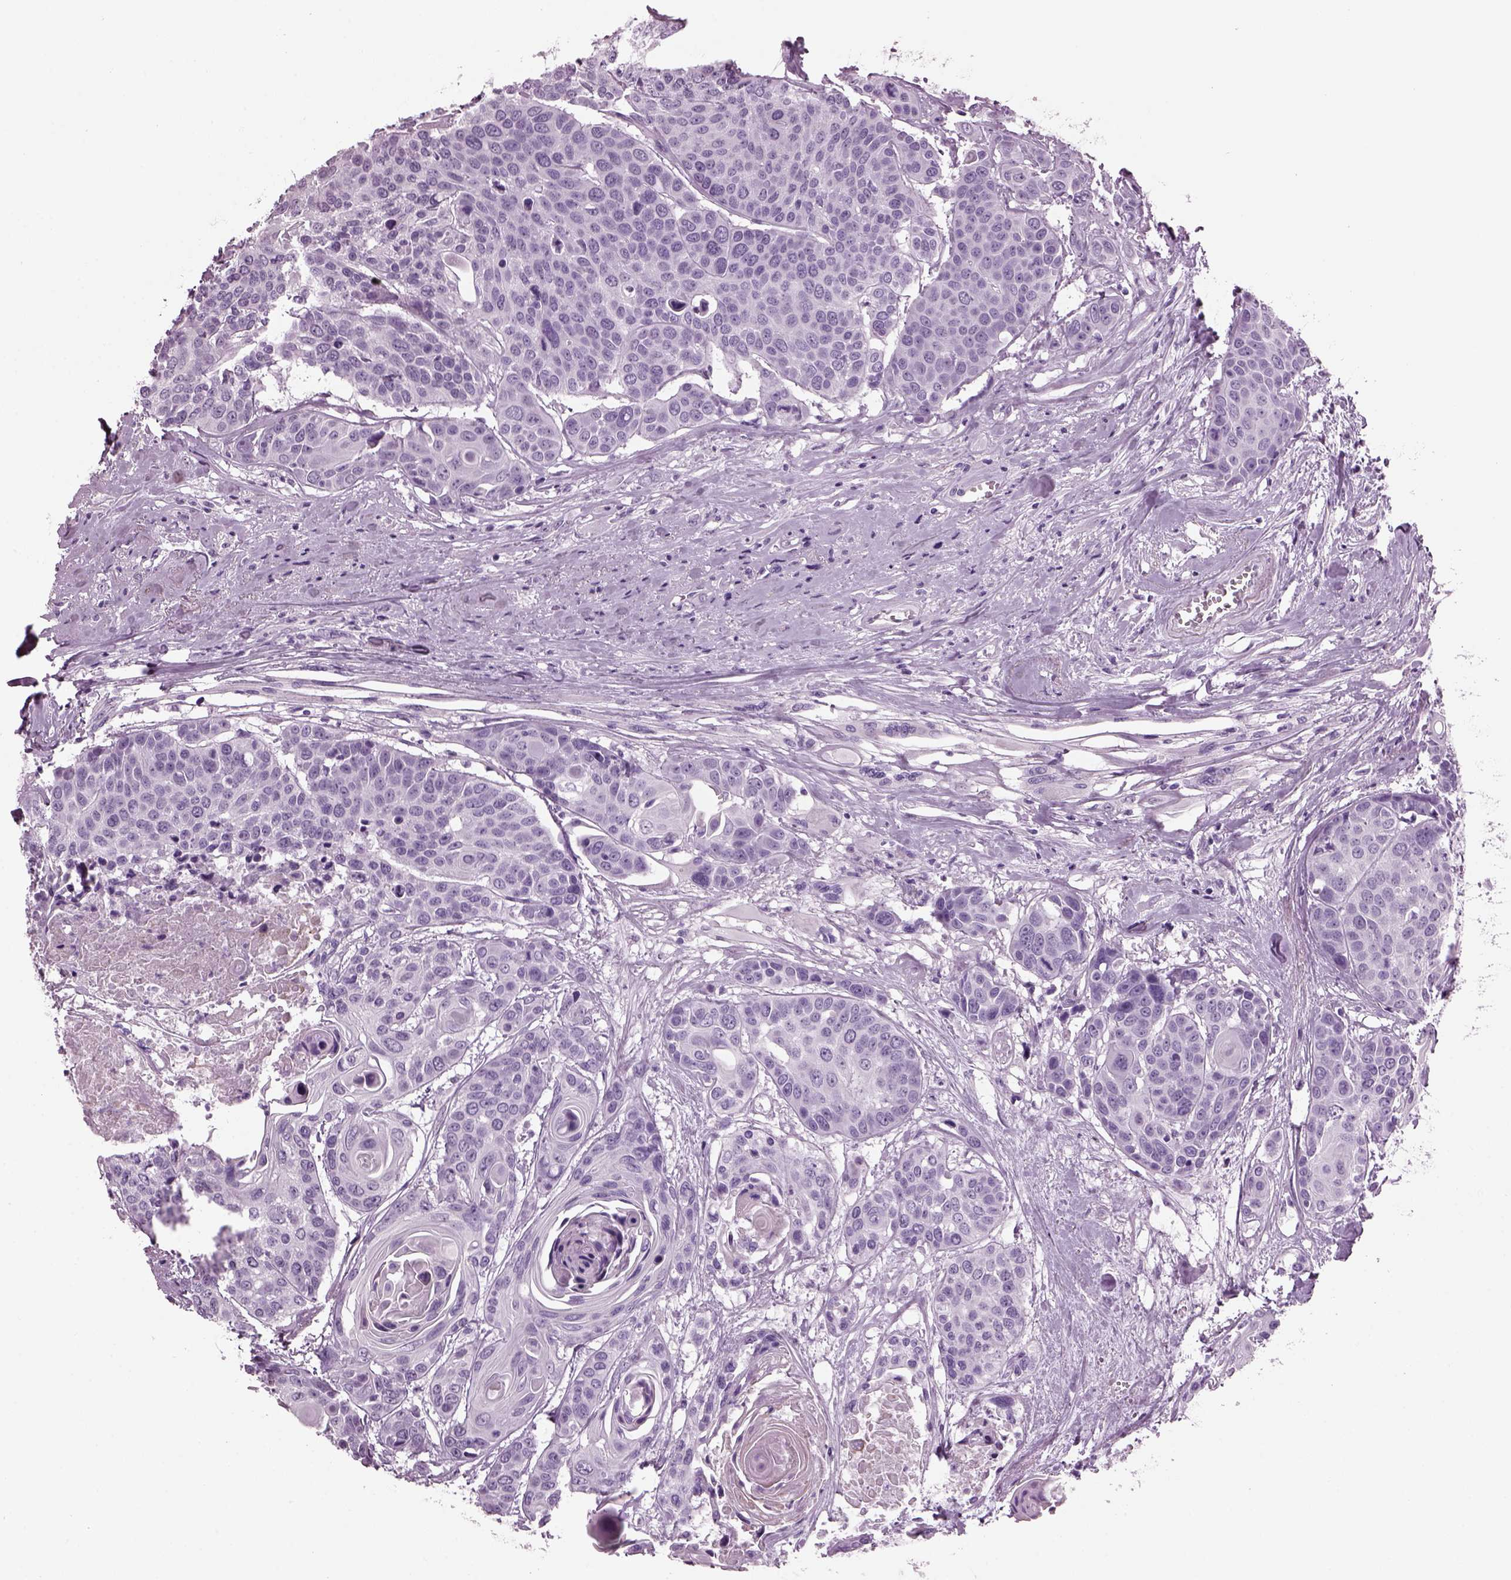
{"staining": {"intensity": "negative", "quantity": "none", "location": "none"}, "tissue": "head and neck cancer", "cell_type": "Tumor cells", "image_type": "cancer", "snomed": [{"axis": "morphology", "description": "Squamous cell carcinoma, NOS"}, {"axis": "topography", "description": "Oral tissue"}, {"axis": "topography", "description": "Head-Neck"}], "caption": "Tumor cells are negative for brown protein staining in head and neck squamous cell carcinoma. (DAB IHC with hematoxylin counter stain).", "gene": "KRTAP3-2", "patient": {"sex": "male", "age": 56}}